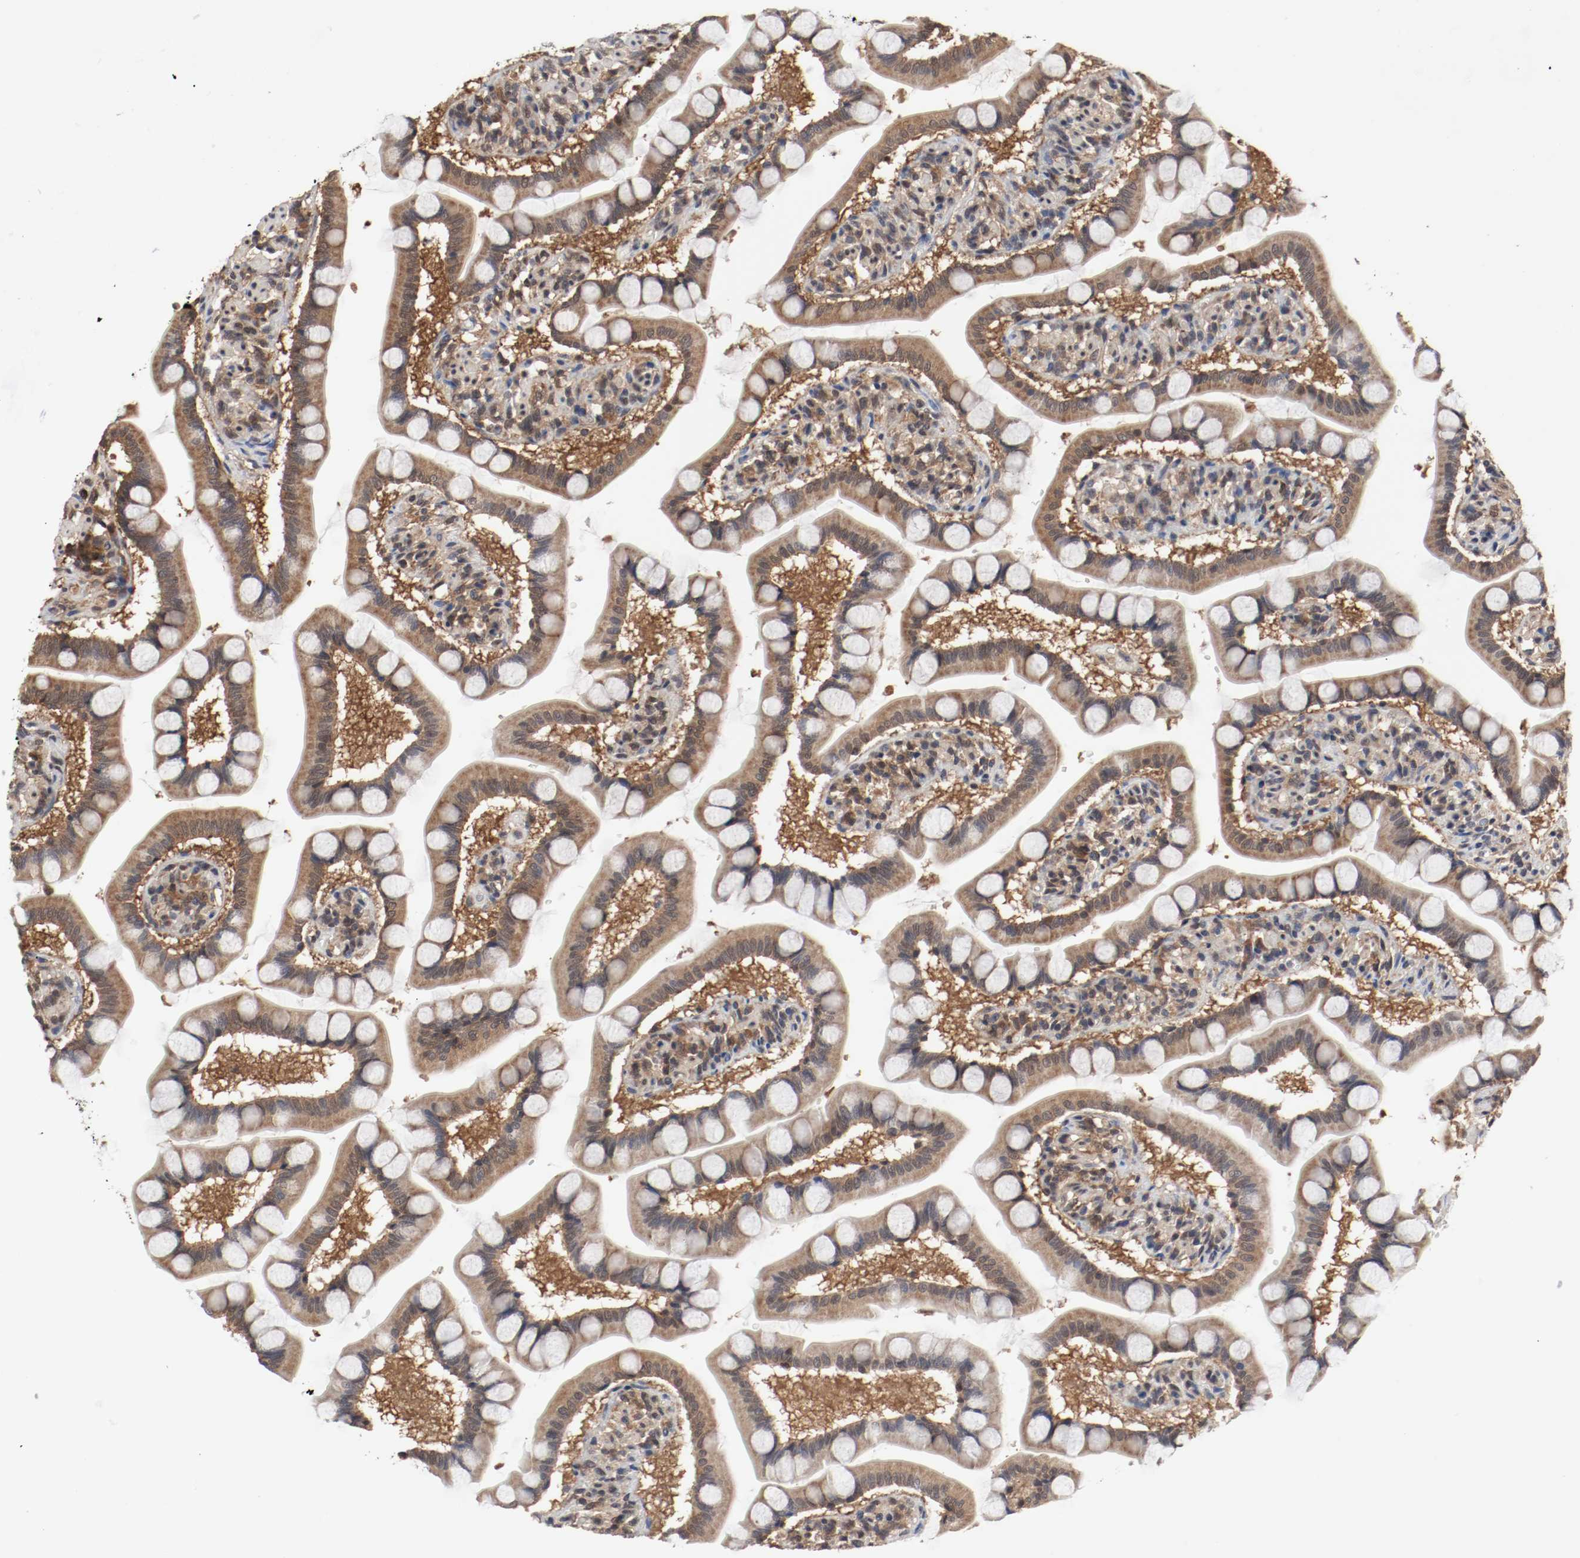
{"staining": {"intensity": "moderate", "quantity": ">75%", "location": "cytoplasmic/membranous,nuclear"}, "tissue": "small intestine", "cell_type": "Glandular cells", "image_type": "normal", "snomed": [{"axis": "morphology", "description": "Normal tissue, NOS"}, {"axis": "topography", "description": "Small intestine"}], "caption": "Brown immunohistochemical staining in unremarkable small intestine displays moderate cytoplasmic/membranous,nuclear expression in approximately >75% of glandular cells. (DAB IHC, brown staining for protein, blue staining for nuclei).", "gene": "AFG3L2", "patient": {"sex": "male", "age": 41}}